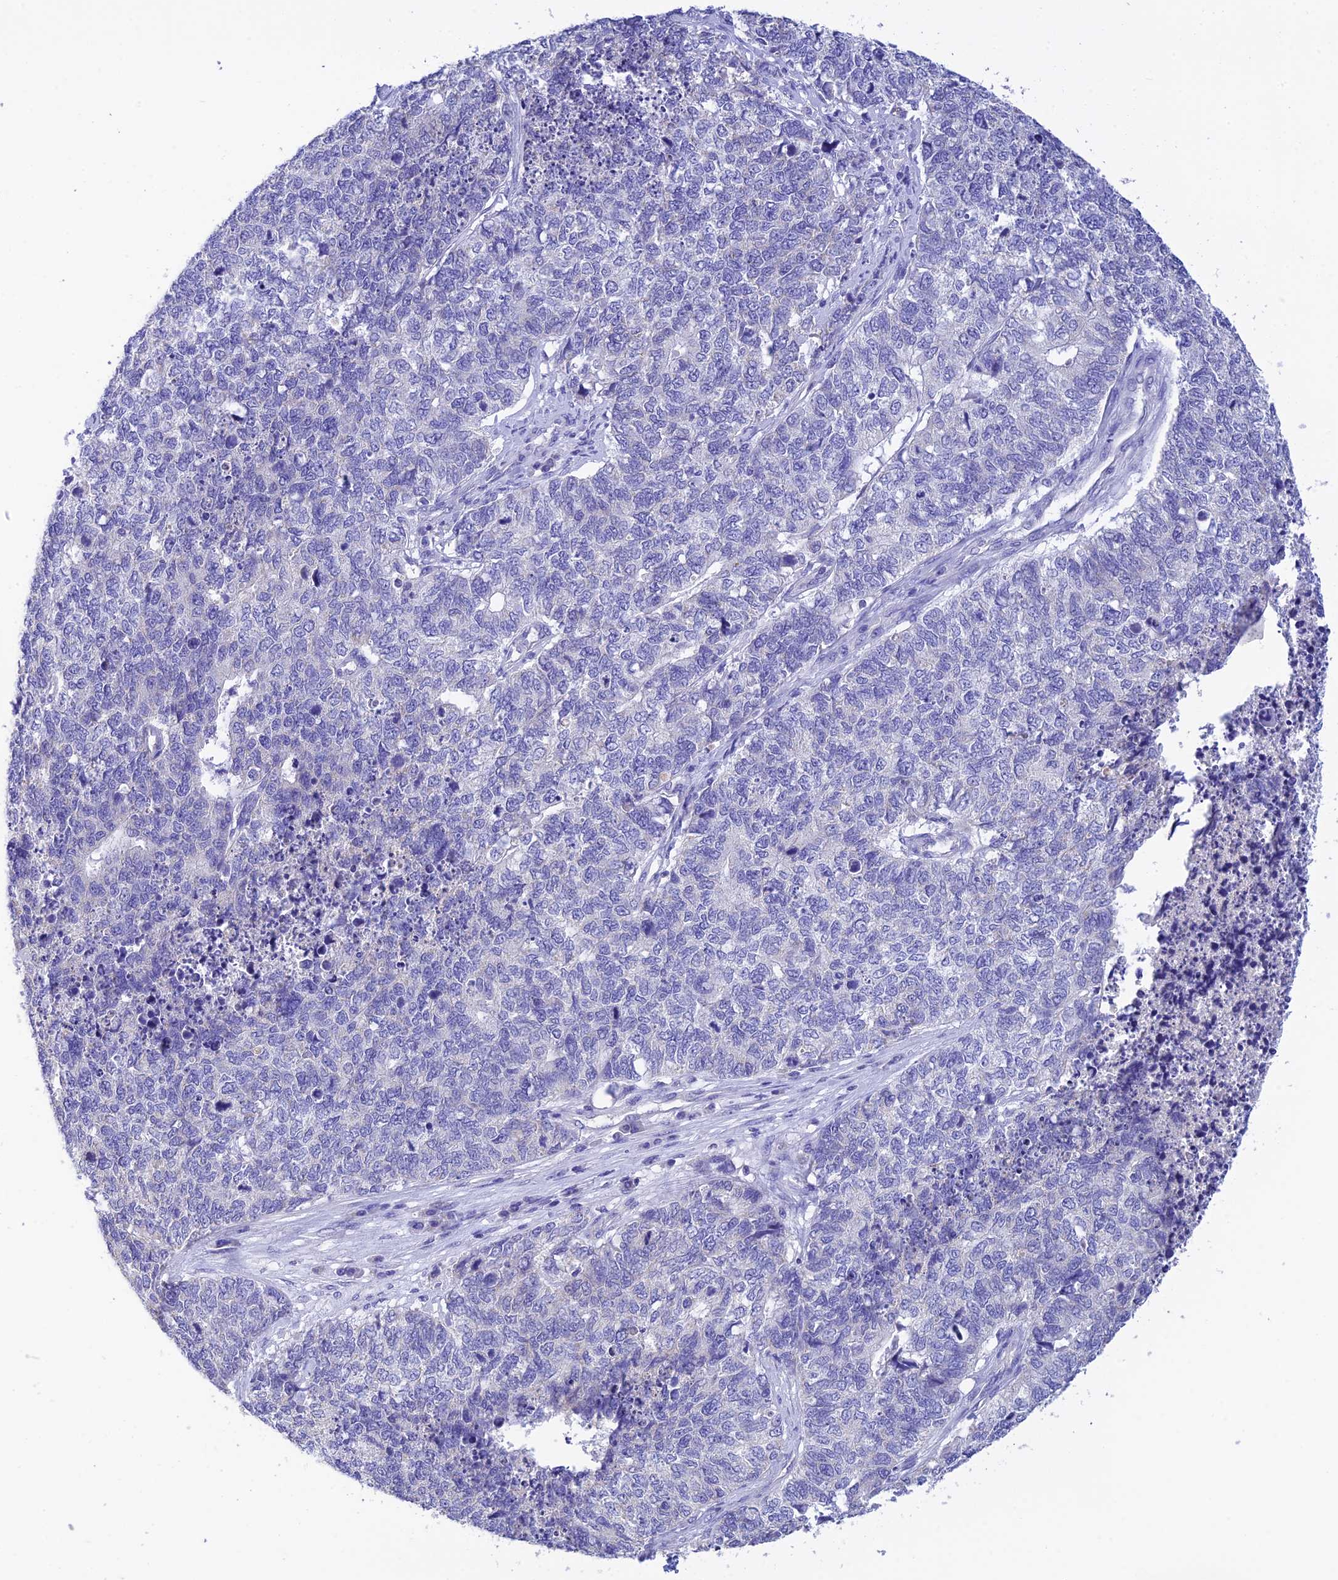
{"staining": {"intensity": "negative", "quantity": "none", "location": "none"}, "tissue": "cervical cancer", "cell_type": "Tumor cells", "image_type": "cancer", "snomed": [{"axis": "morphology", "description": "Squamous cell carcinoma, NOS"}, {"axis": "topography", "description": "Cervix"}], "caption": "Cervical squamous cell carcinoma was stained to show a protein in brown. There is no significant staining in tumor cells.", "gene": "MS4A5", "patient": {"sex": "female", "age": 63}}